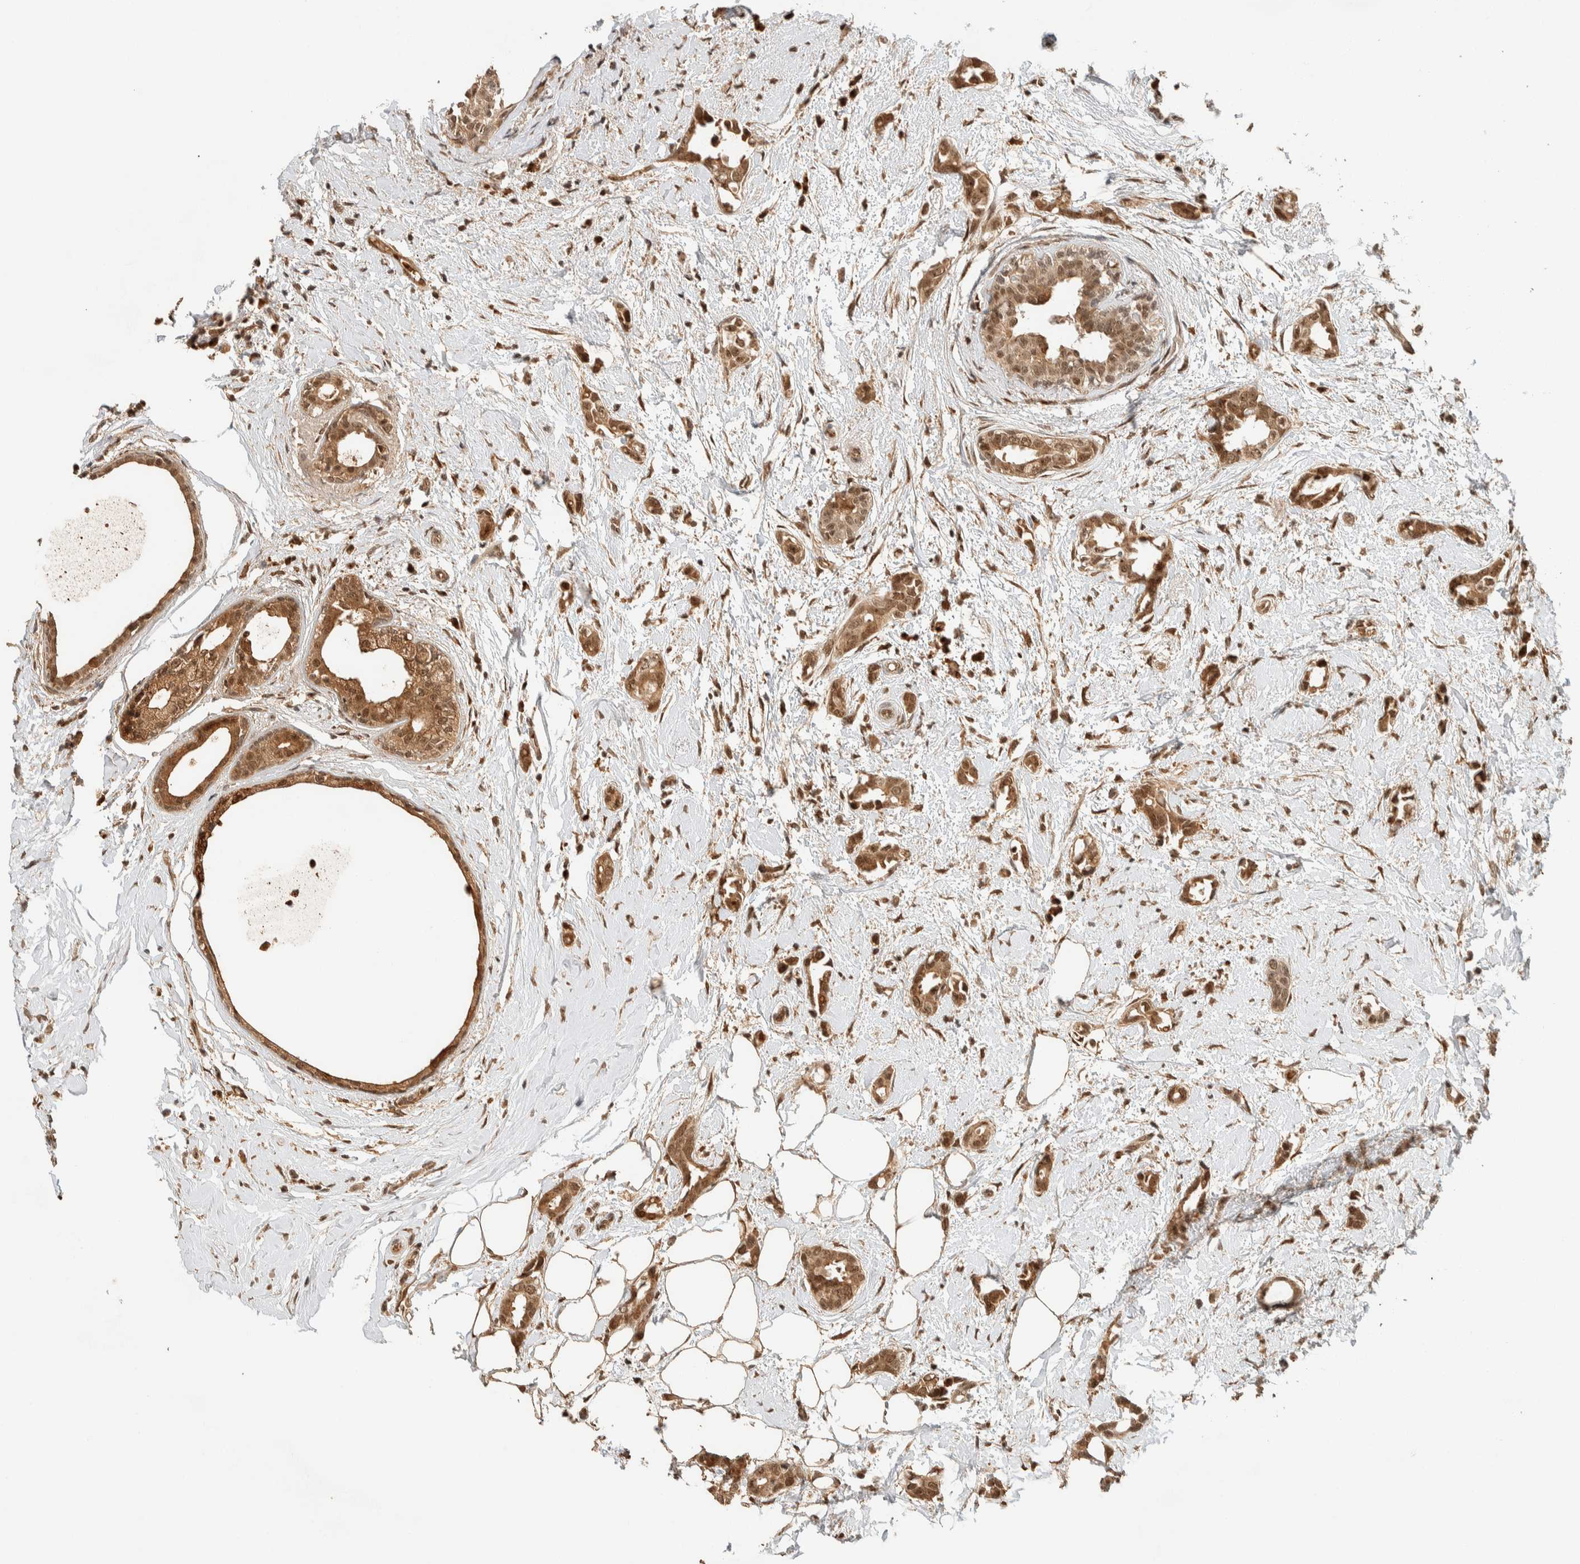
{"staining": {"intensity": "moderate", "quantity": ">75%", "location": "cytoplasmic/membranous,nuclear"}, "tissue": "breast cancer", "cell_type": "Tumor cells", "image_type": "cancer", "snomed": [{"axis": "morphology", "description": "Duct carcinoma"}, {"axis": "topography", "description": "Breast"}], "caption": "Immunohistochemical staining of breast infiltrating ductal carcinoma reveals medium levels of moderate cytoplasmic/membranous and nuclear expression in approximately >75% of tumor cells.", "gene": "ZBTB2", "patient": {"sex": "female", "age": 55}}